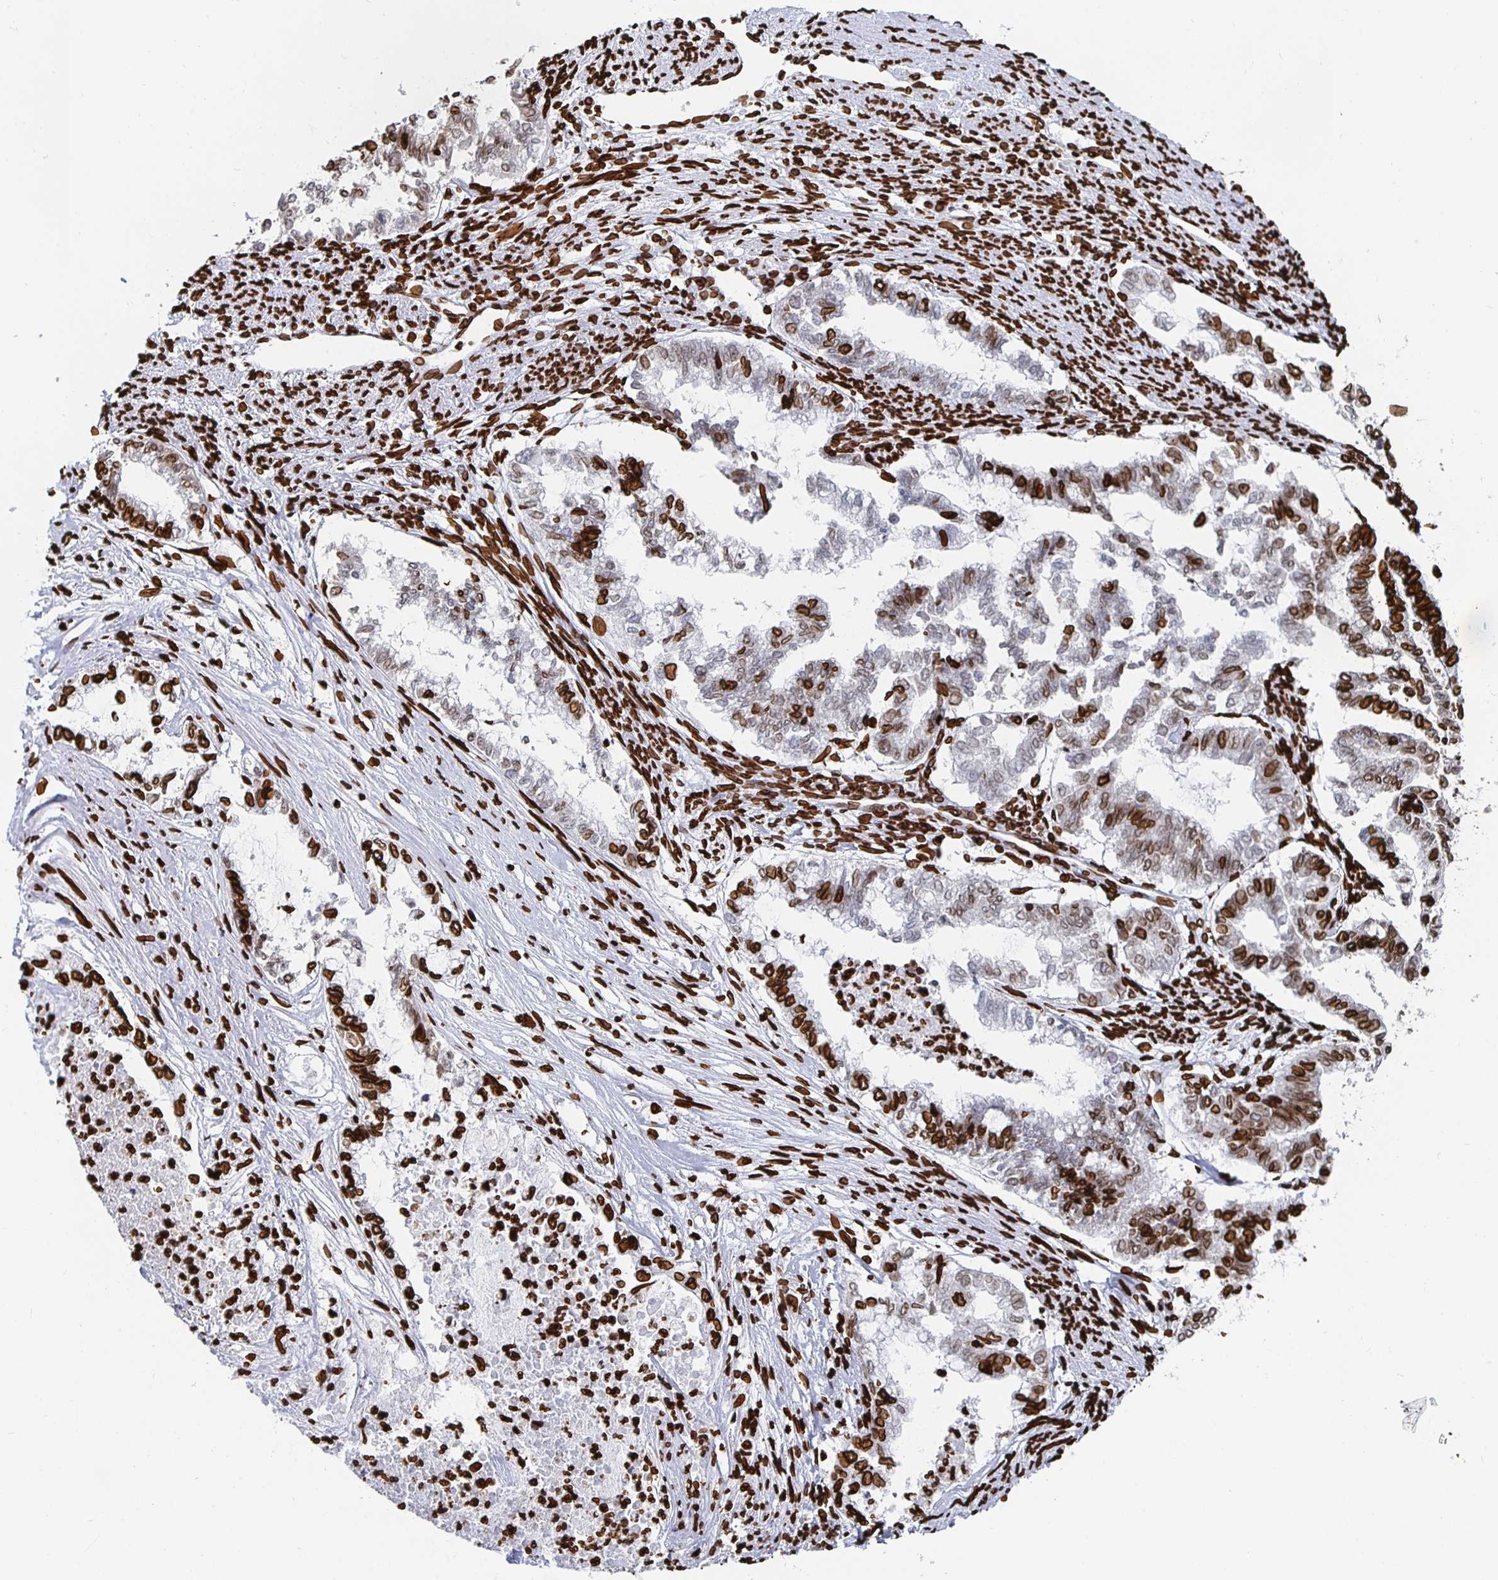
{"staining": {"intensity": "moderate", "quantity": "25%-75%", "location": "cytoplasmic/membranous,nuclear"}, "tissue": "endometrial cancer", "cell_type": "Tumor cells", "image_type": "cancer", "snomed": [{"axis": "morphology", "description": "Adenocarcinoma, NOS"}, {"axis": "topography", "description": "Endometrium"}], "caption": "Immunohistochemistry (IHC) image of human endometrial cancer (adenocarcinoma) stained for a protein (brown), which displays medium levels of moderate cytoplasmic/membranous and nuclear positivity in approximately 25%-75% of tumor cells.", "gene": "LMNB1", "patient": {"sex": "female", "age": 79}}